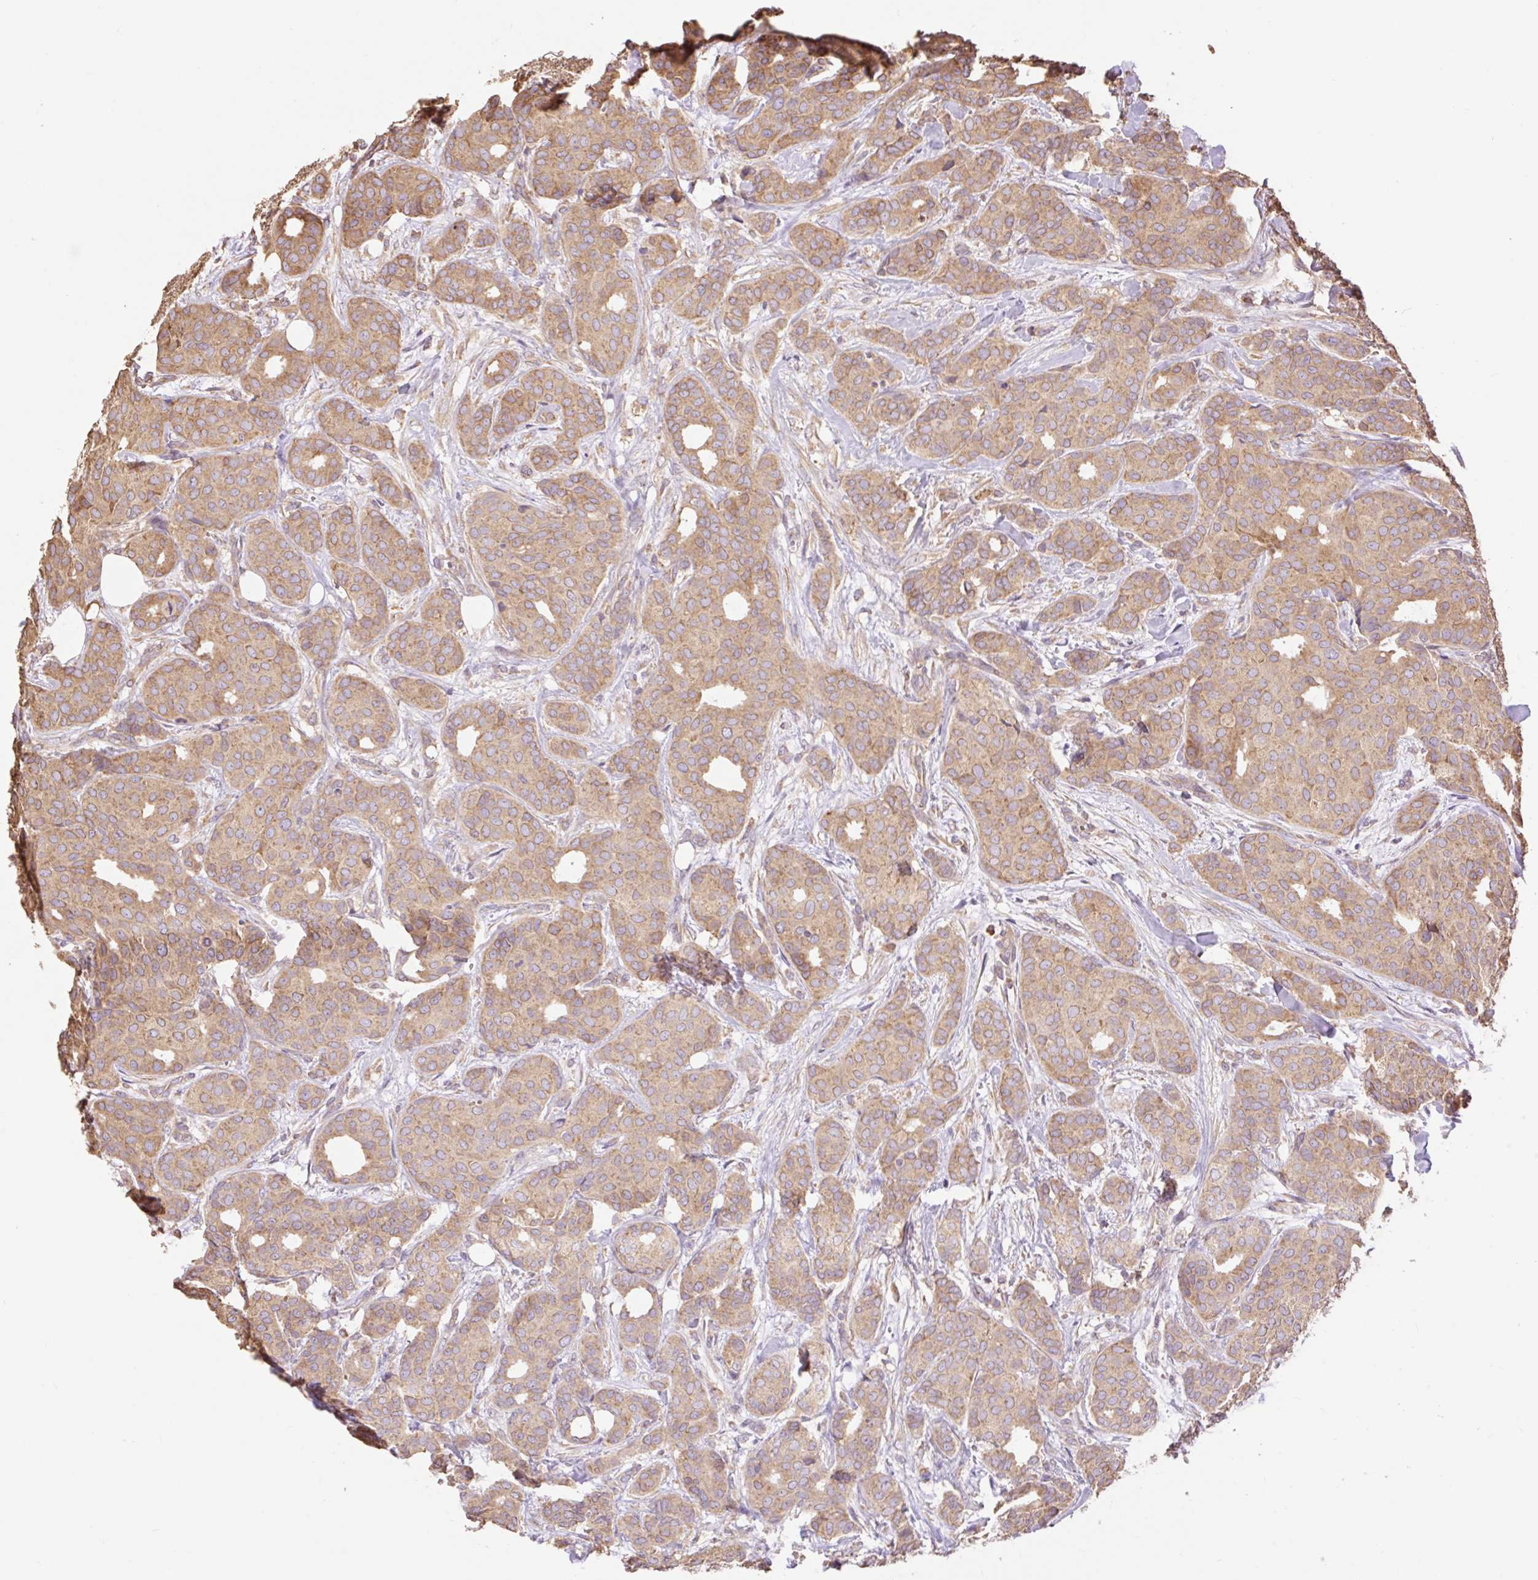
{"staining": {"intensity": "moderate", "quantity": ">75%", "location": "cytoplasmic/membranous"}, "tissue": "breast cancer", "cell_type": "Tumor cells", "image_type": "cancer", "snomed": [{"axis": "morphology", "description": "Duct carcinoma"}, {"axis": "topography", "description": "Breast"}], "caption": "Protein expression analysis of human breast cancer (infiltrating ductal carcinoma) reveals moderate cytoplasmic/membranous expression in approximately >75% of tumor cells. The staining was performed using DAB (3,3'-diaminobenzidine), with brown indicating positive protein expression. Nuclei are stained blue with hematoxylin.", "gene": "DESI1", "patient": {"sex": "female", "age": 70}}